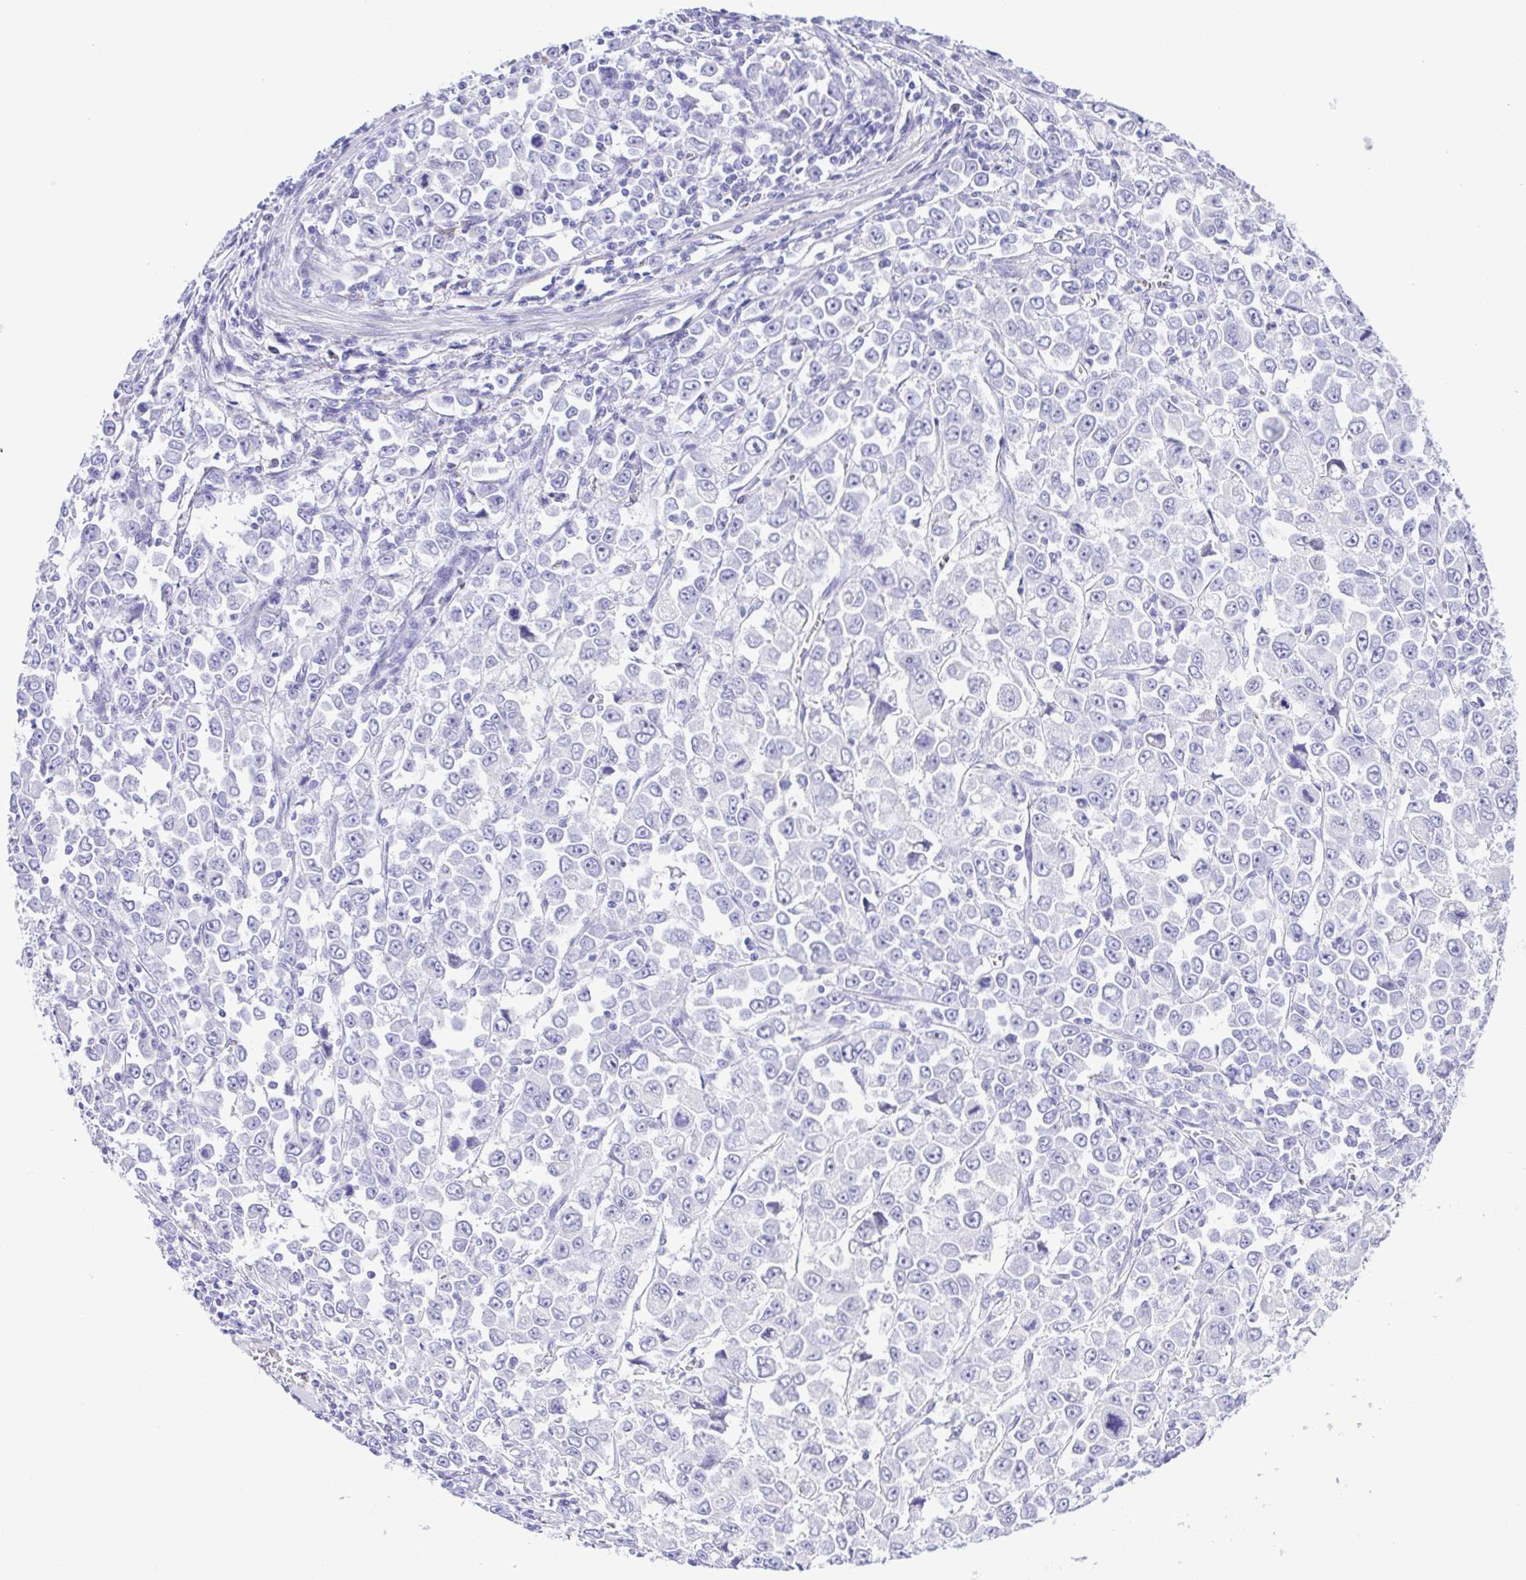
{"staining": {"intensity": "negative", "quantity": "none", "location": "none"}, "tissue": "stomach cancer", "cell_type": "Tumor cells", "image_type": "cancer", "snomed": [{"axis": "morphology", "description": "Adenocarcinoma, NOS"}, {"axis": "topography", "description": "Stomach, upper"}], "caption": "This histopathology image is of adenocarcinoma (stomach) stained with immunohistochemistry (IHC) to label a protein in brown with the nuclei are counter-stained blue. There is no expression in tumor cells.", "gene": "GPR17", "patient": {"sex": "male", "age": 70}}